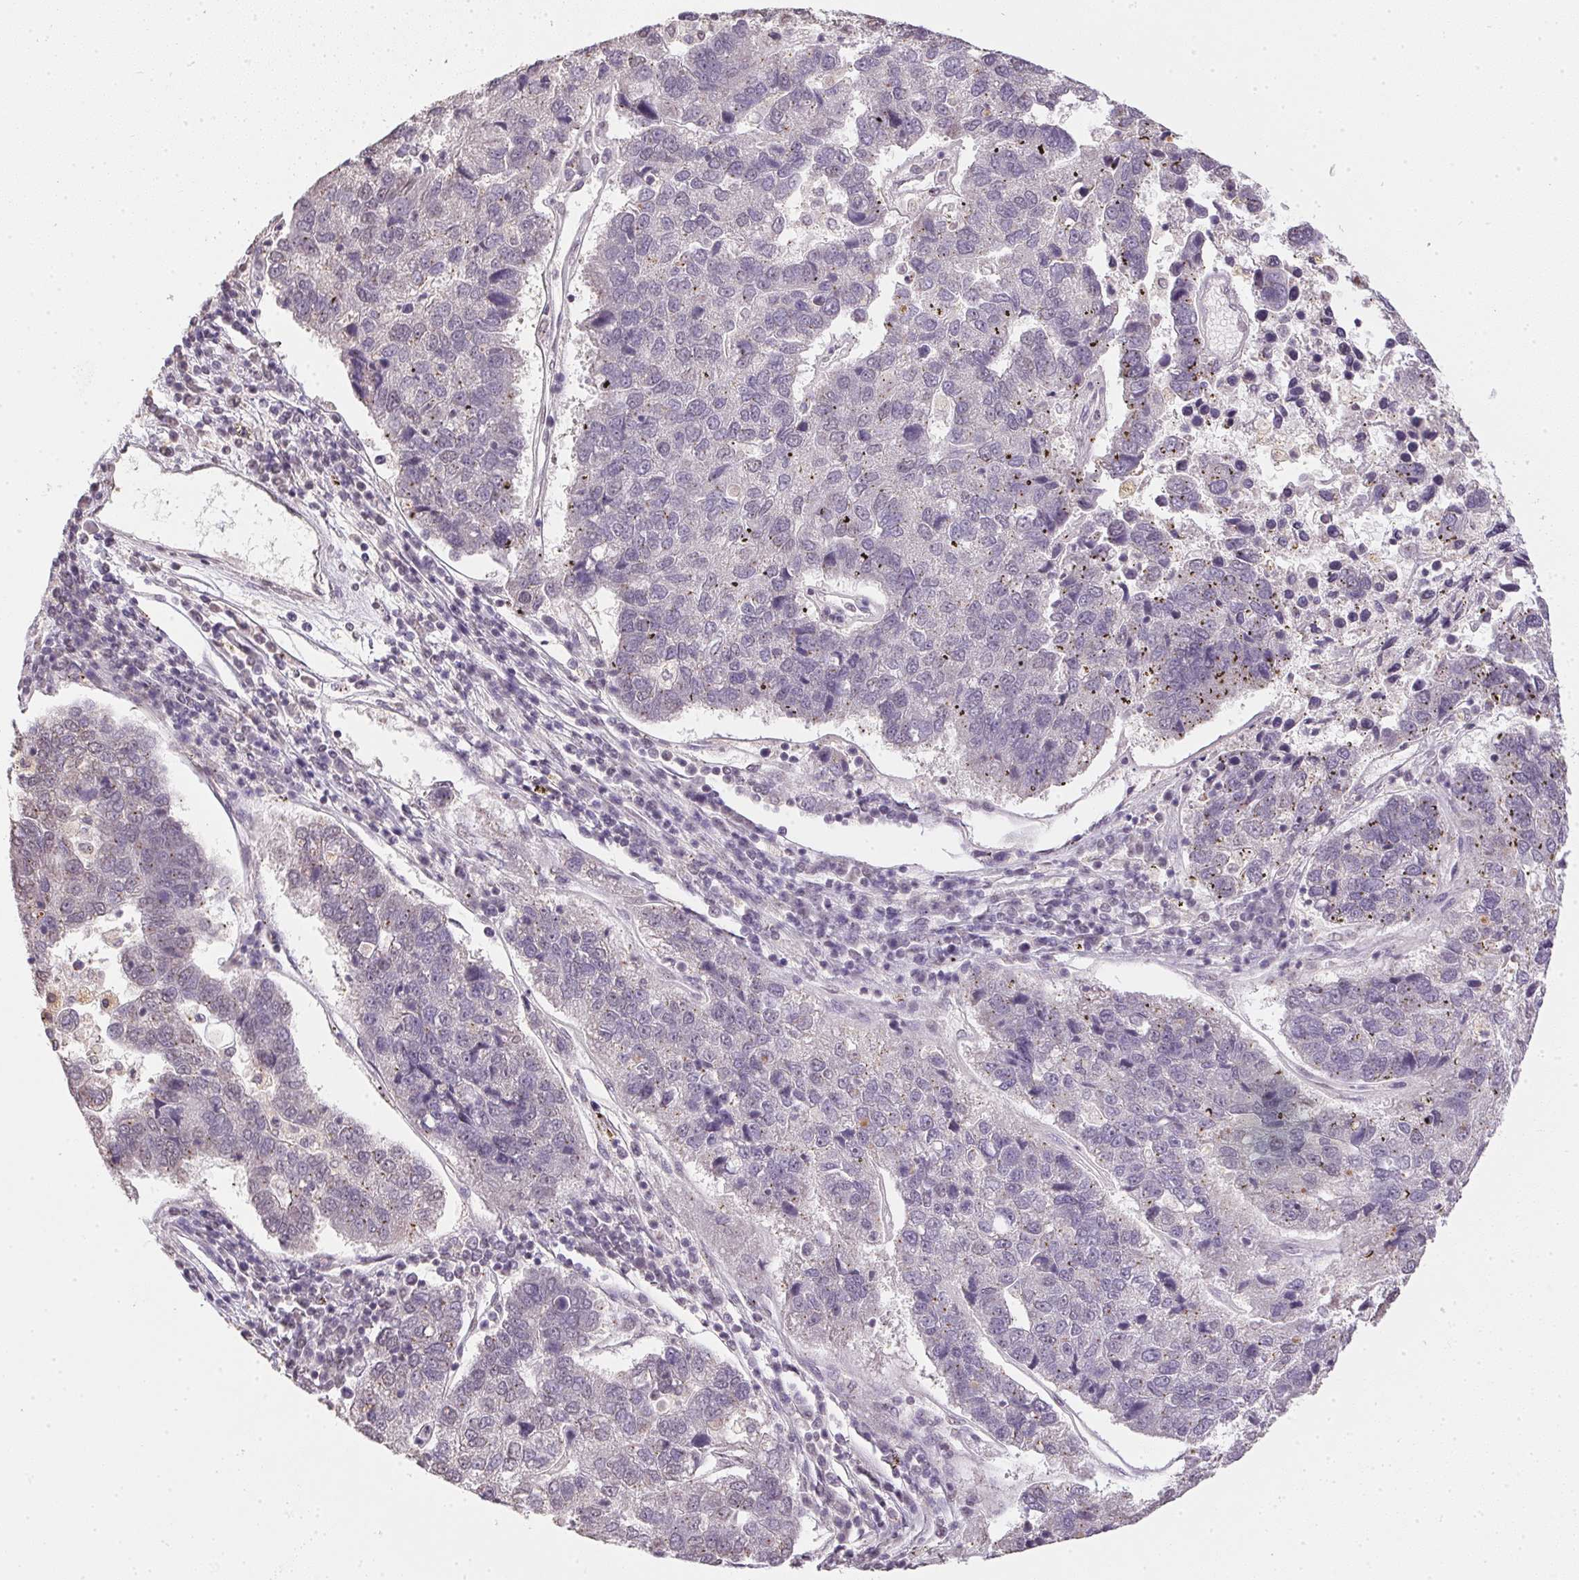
{"staining": {"intensity": "moderate", "quantity": "<25%", "location": "cytoplasmic/membranous"}, "tissue": "pancreatic cancer", "cell_type": "Tumor cells", "image_type": "cancer", "snomed": [{"axis": "morphology", "description": "Adenocarcinoma, NOS"}, {"axis": "topography", "description": "Pancreas"}], "caption": "A brown stain shows moderate cytoplasmic/membranous staining of a protein in adenocarcinoma (pancreatic) tumor cells.", "gene": "PPP4R4", "patient": {"sex": "female", "age": 61}}